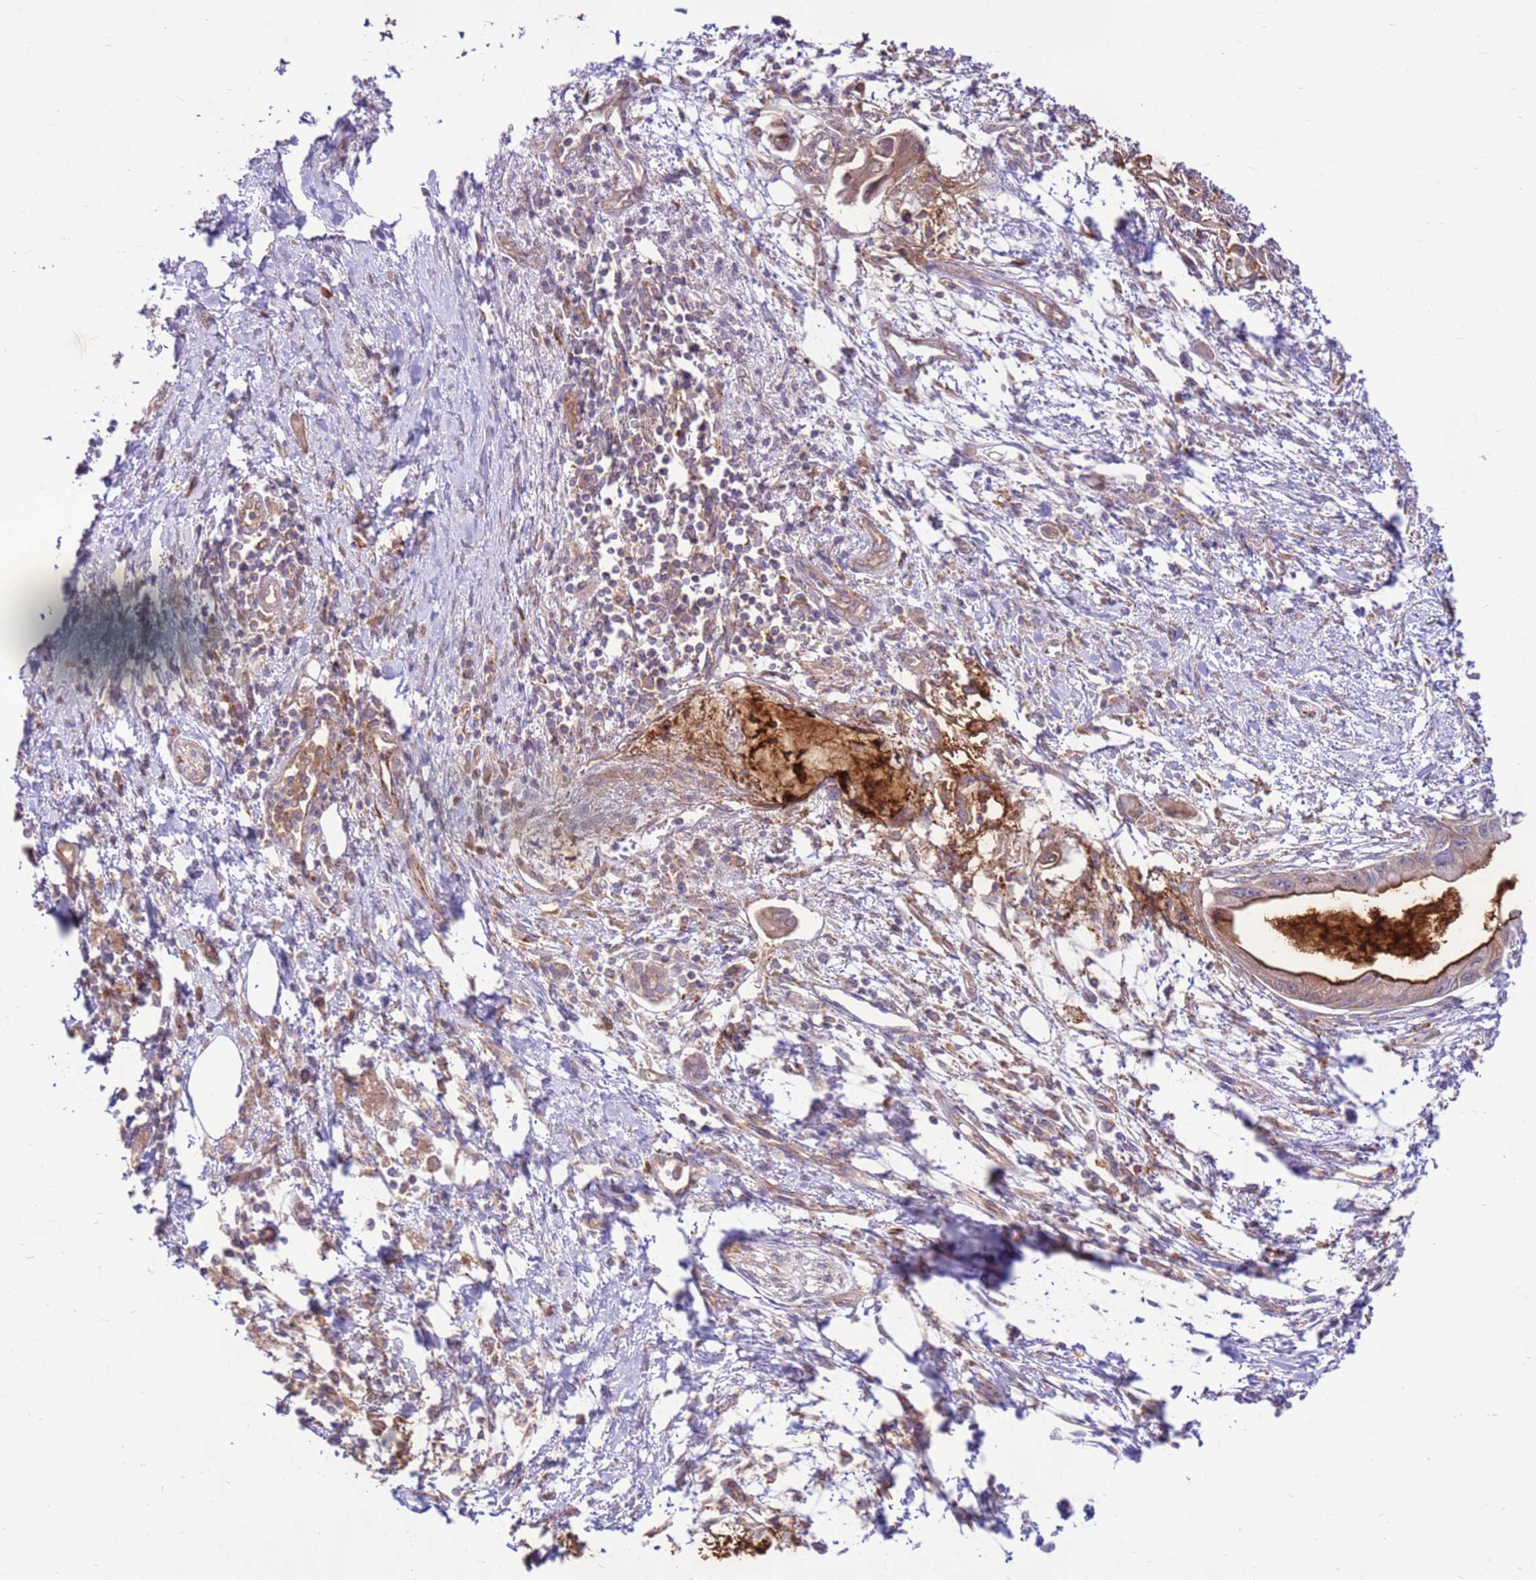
{"staining": {"intensity": "strong", "quantity": "25%-75%", "location": "cytoplasmic/membranous"}, "tissue": "pancreatic cancer", "cell_type": "Tumor cells", "image_type": "cancer", "snomed": [{"axis": "morphology", "description": "Adenocarcinoma, NOS"}, {"axis": "topography", "description": "Pancreas"}], "caption": "Strong cytoplasmic/membranous positivity is appreciated in about 25%-75% of tumor cells in pancreatic cancer.", "gene": "DDX19B", "patient": {"sex": "male", "age": 48}}